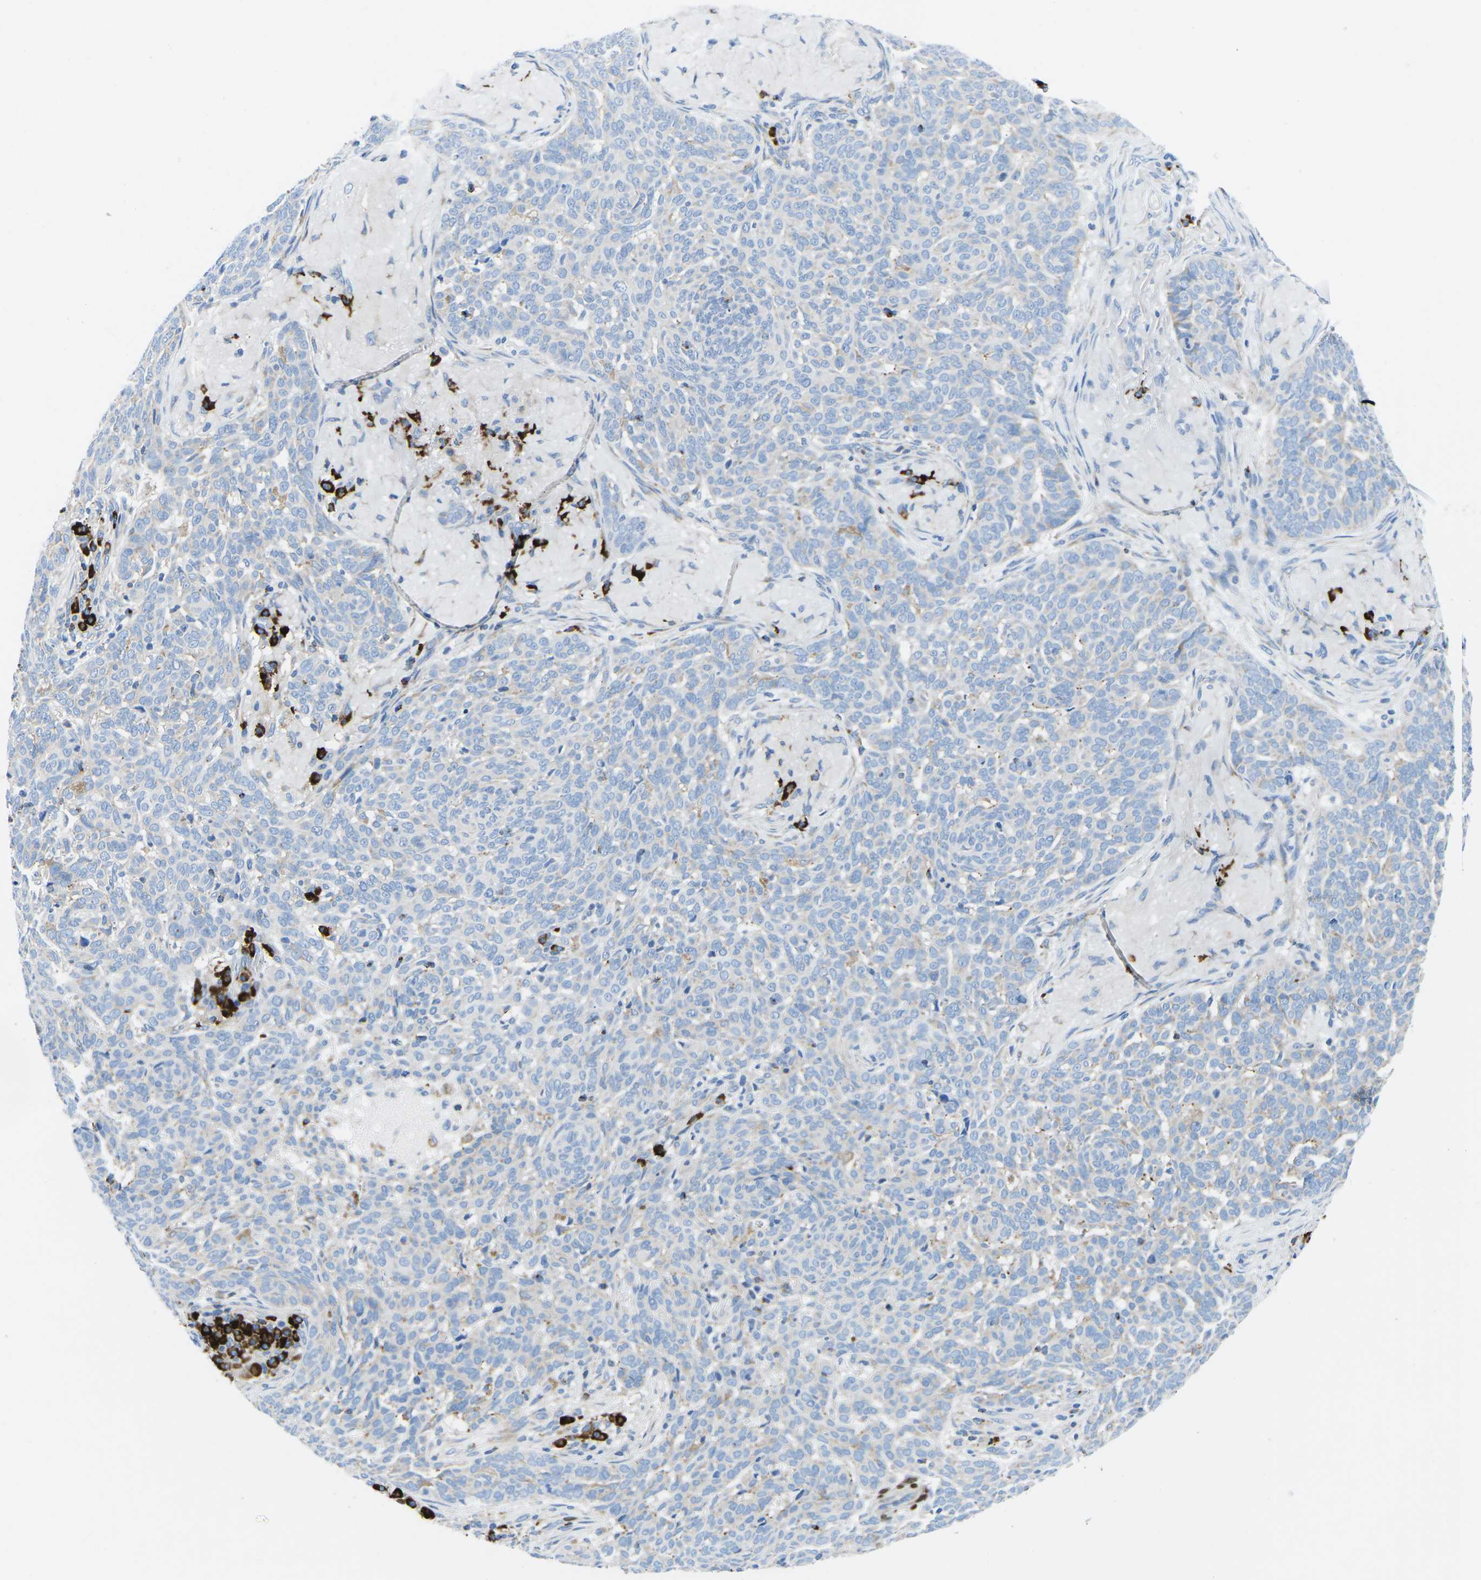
{"staining": {"intensity": "weak", "quantity": "<25%", "location": "cytoplasmic/membranous"}, "tissue": "skin cancer", "cell_type": "Tumor cells", "image_type": "cancer", "snomed": [{"axis": "morphology", "description": "Basal cell carcinoma"}, {"axis": "topography", "description": "Skin"}], "caption": "DAB immunohistochemical staining of human basal cell carcinoma (skin) shows no significant expression in tumor cells.", "gene": "MC4R", "patient": {"sex": "male", "age": 85}}